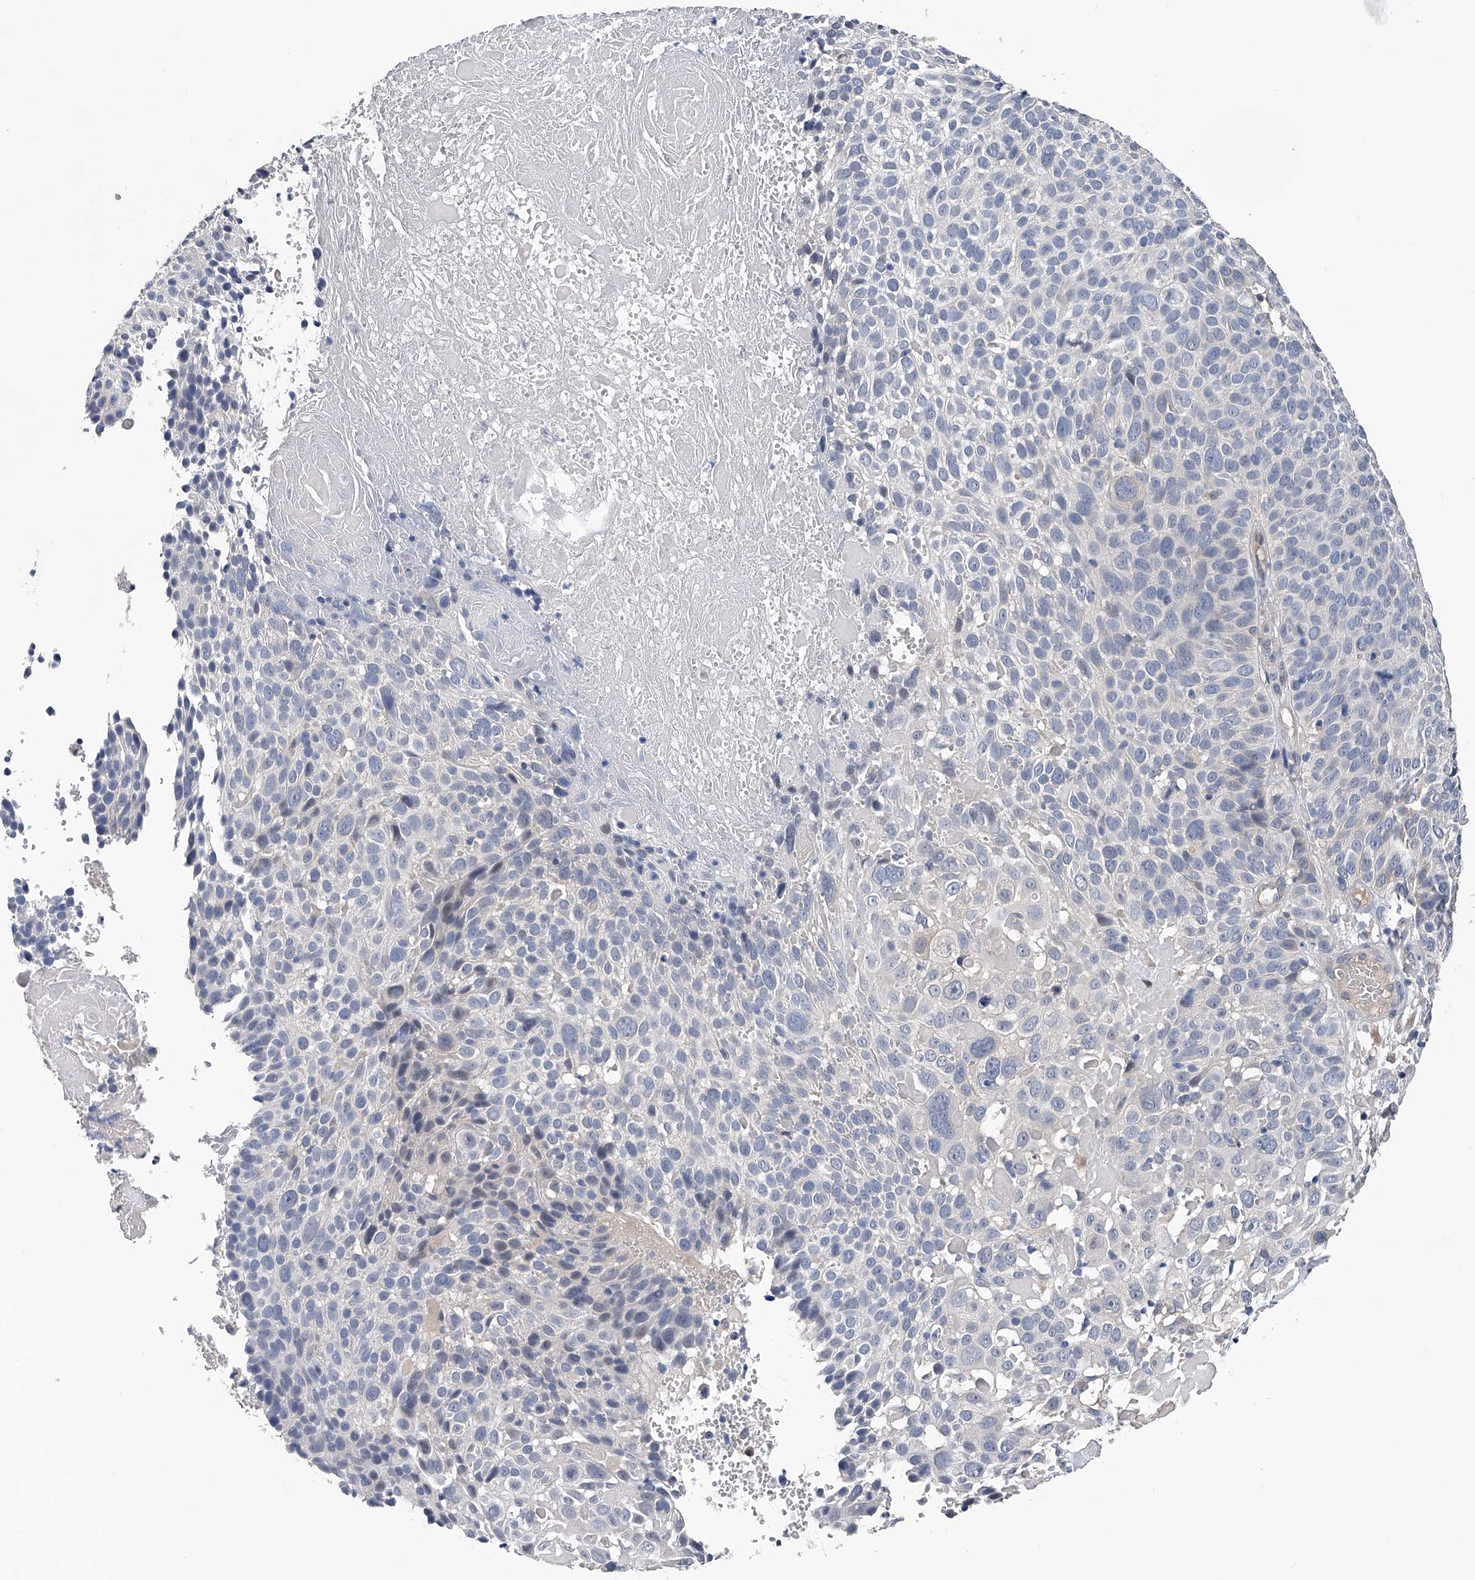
{"staining": {"intensity": "negative", "quantity": "none", "location": "none"}, "tissue": "cervical cancer", "cell_type": "Tumor cells", "image_type": "cancer", "snomed": [{"axis": "morphology", "description": "Squamous cell carcinoma, NOS"}, {"axis": "topography", "description": "Cervix"}], "caption": "There is no significant expression in tumor cells of squamous cell carcinoma (cervical).", "gene": "PGM3", "patient": {"sex": "female", "age": 74}}